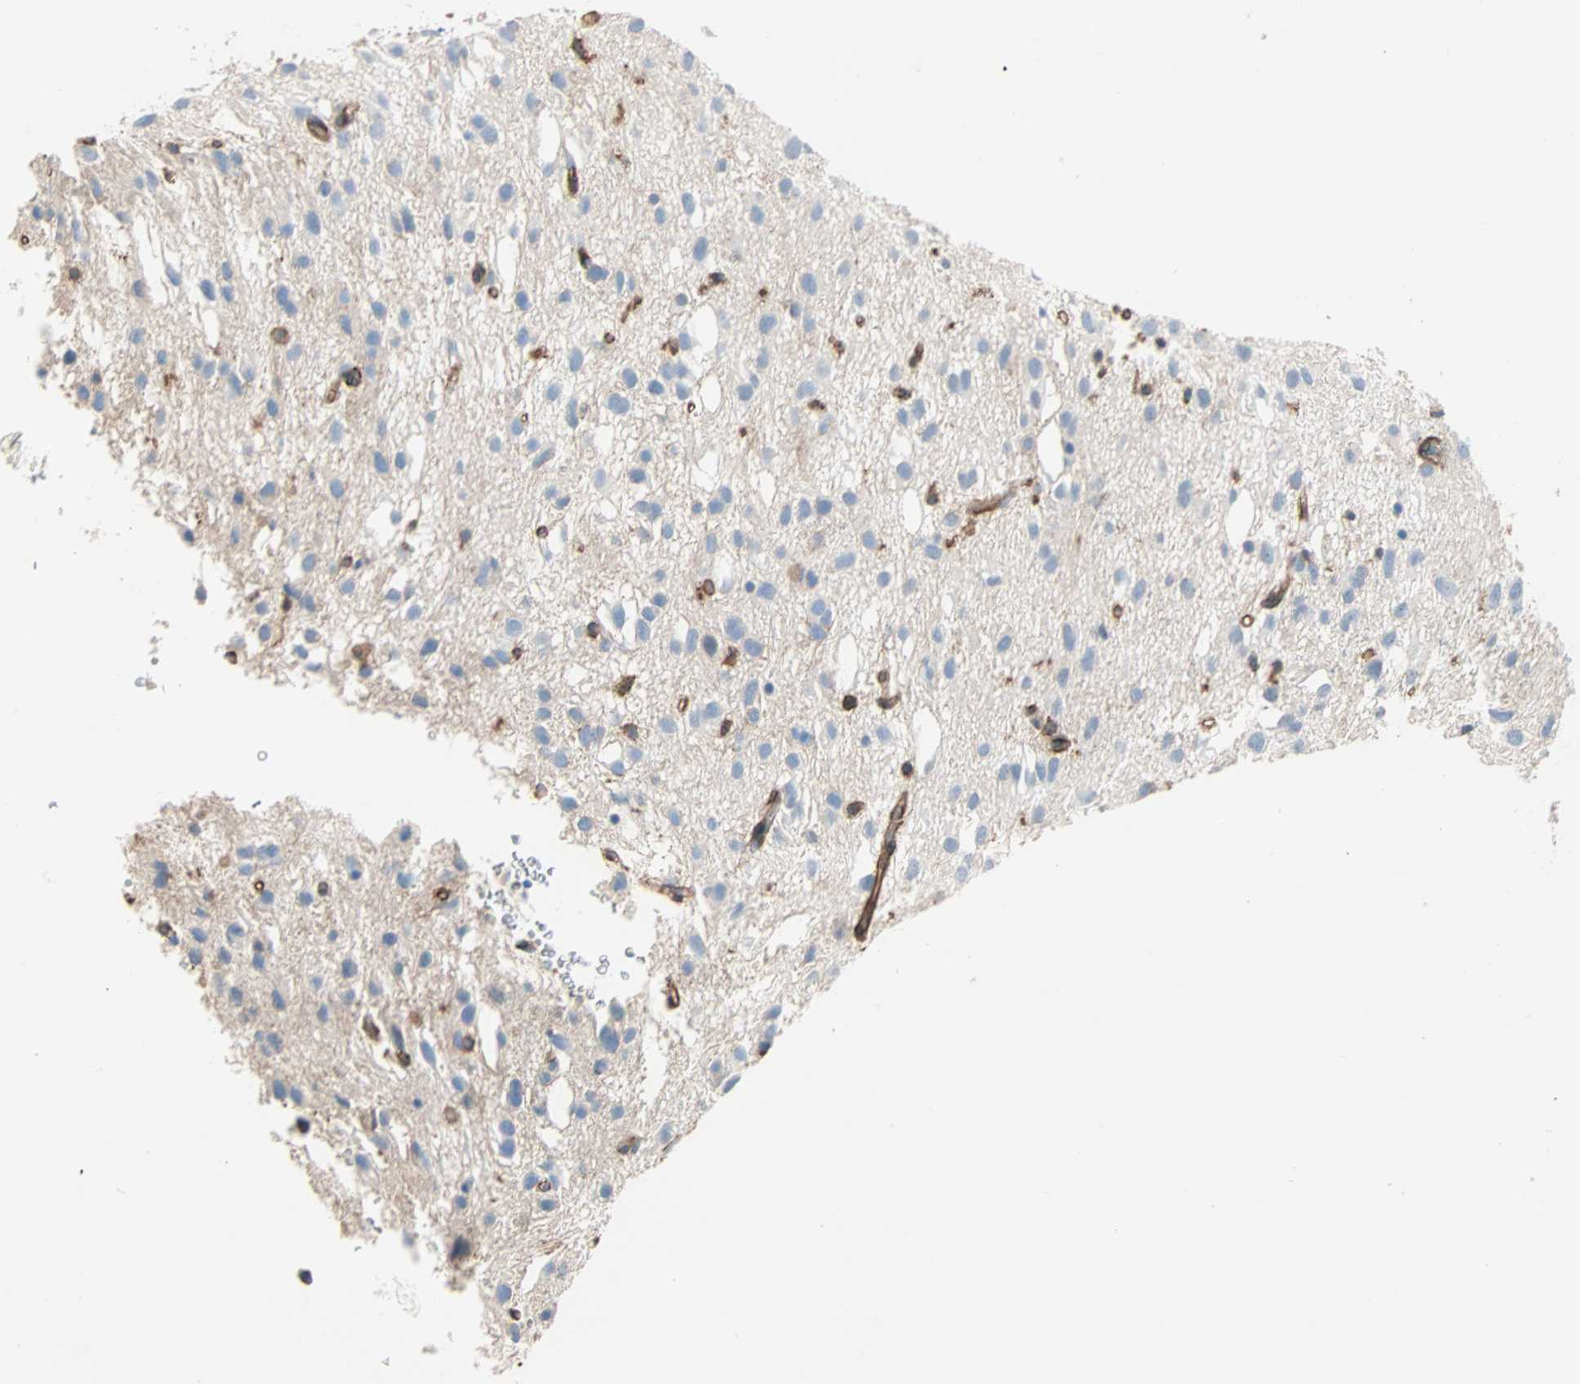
{"staining": {"intensity": "negative", "quantity": "none", "location": "none"}, "tissue": "glioma", "cell_type": "Tumor cells", "image_type": "cancer", "snomed": [{"axis": "morphology", "description": "Glioma, malignant, Low grade"}, {"axis": "topography", "description": "Brain"}], "caption": "Protein analysis of glioma reveals no significant staining in tumor cells.", "gene": "EPB41L2", "patient": {"sex": "male", "age": 77}}